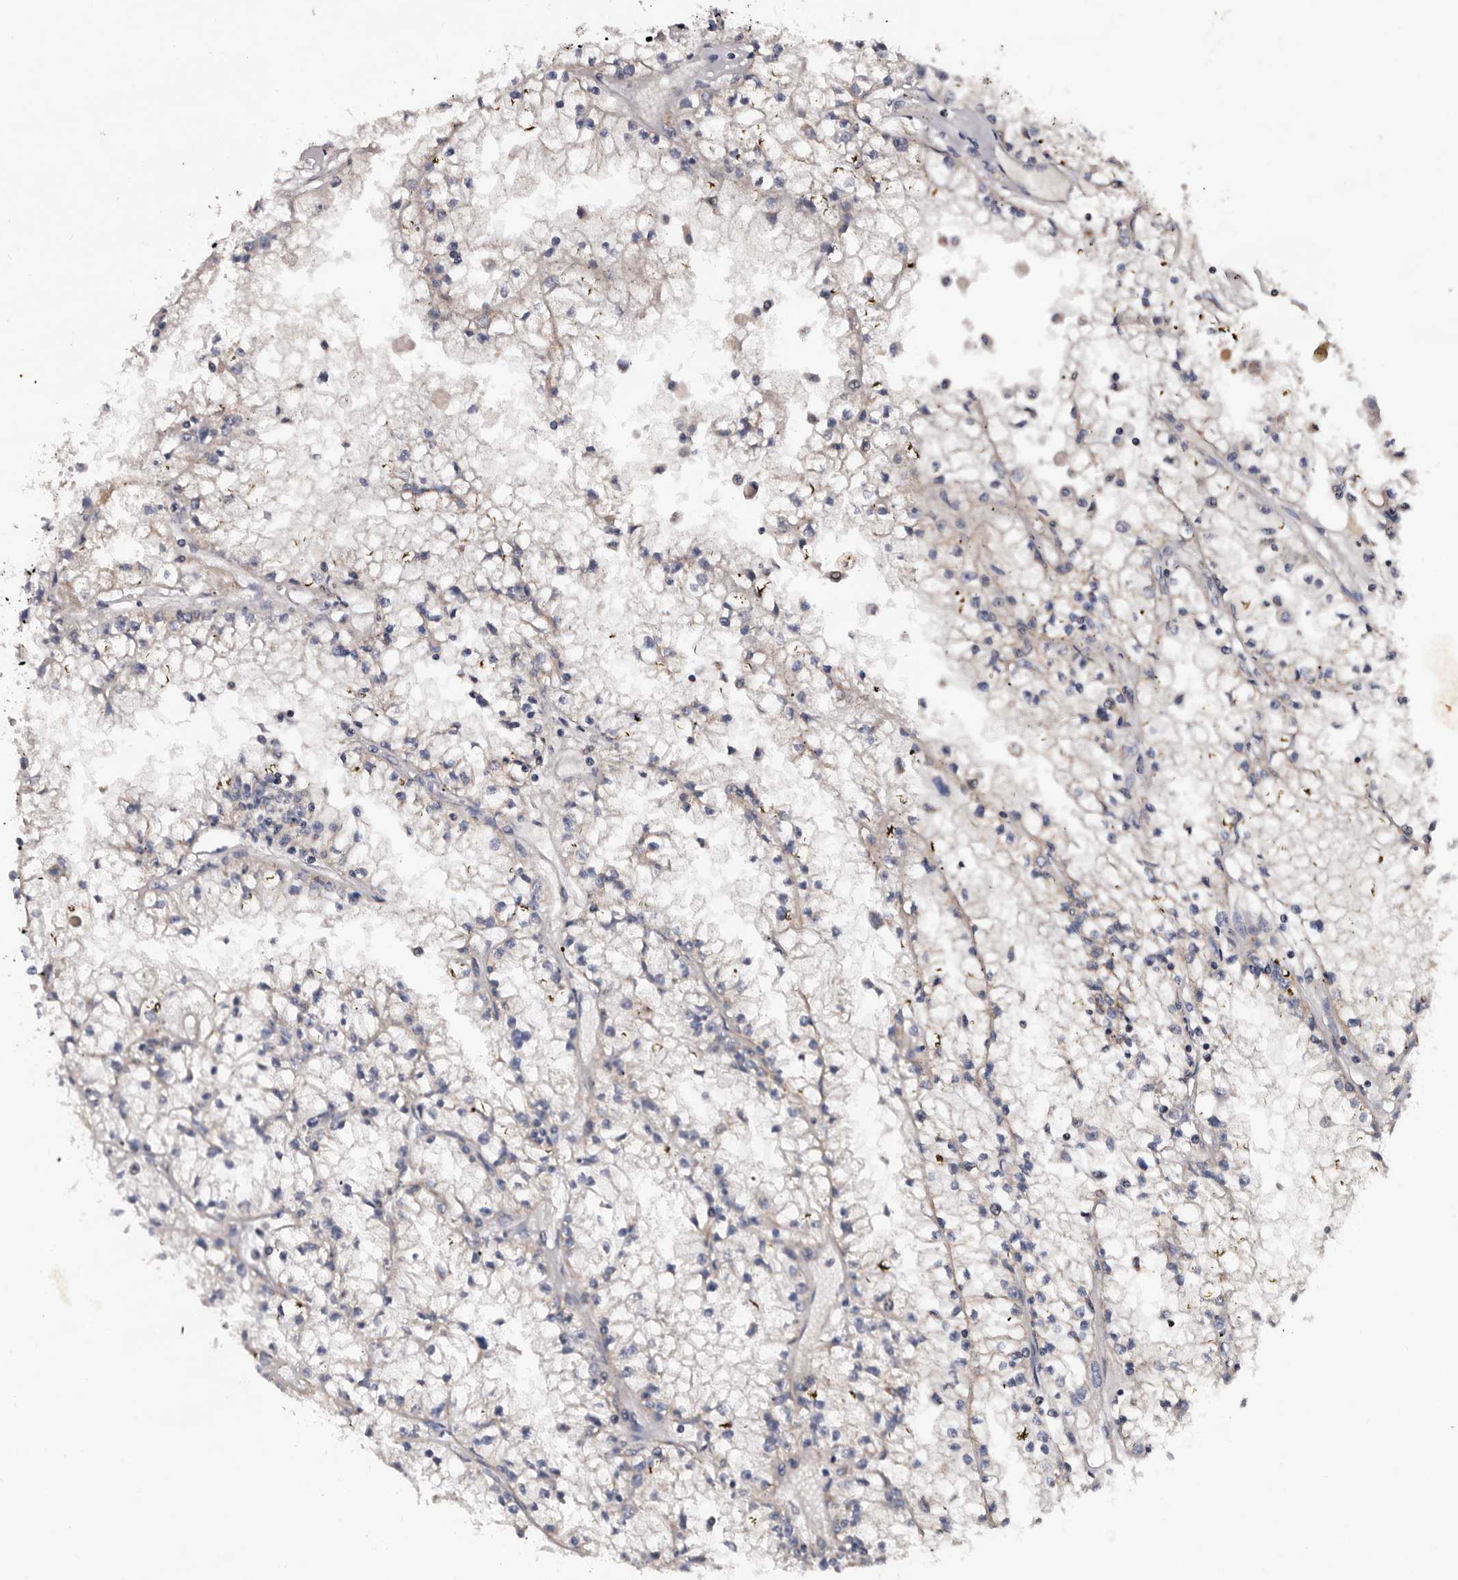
{"staining": {"intensity": "negative", "quantity": "none", "location": "none"}, "tissue": "renal cancer", "cell_type": "Tumor cells", "image_type": "cancer", "snomed": [{"axis": "morphology", "description": "Adenocarcinoma, NOS"}, {"axis": "topography", "description": "Kidney"}], "caption": "Immunohistochemistry (IHC) image of neoplastic tissue: renal cancer stained with DAB (3,3'-diaminobenzidine) demonstrates no significant protein expression in tumor cells. Brightfield microscopy of immunohistochemistry (IHC) stained with DAB (3,3'-diaminobenzidine) (brown) and hematoxylin (blue), captured at high magnification.", "gene": "TAF4B", "patient": {"sex": "male", "age": 56}}